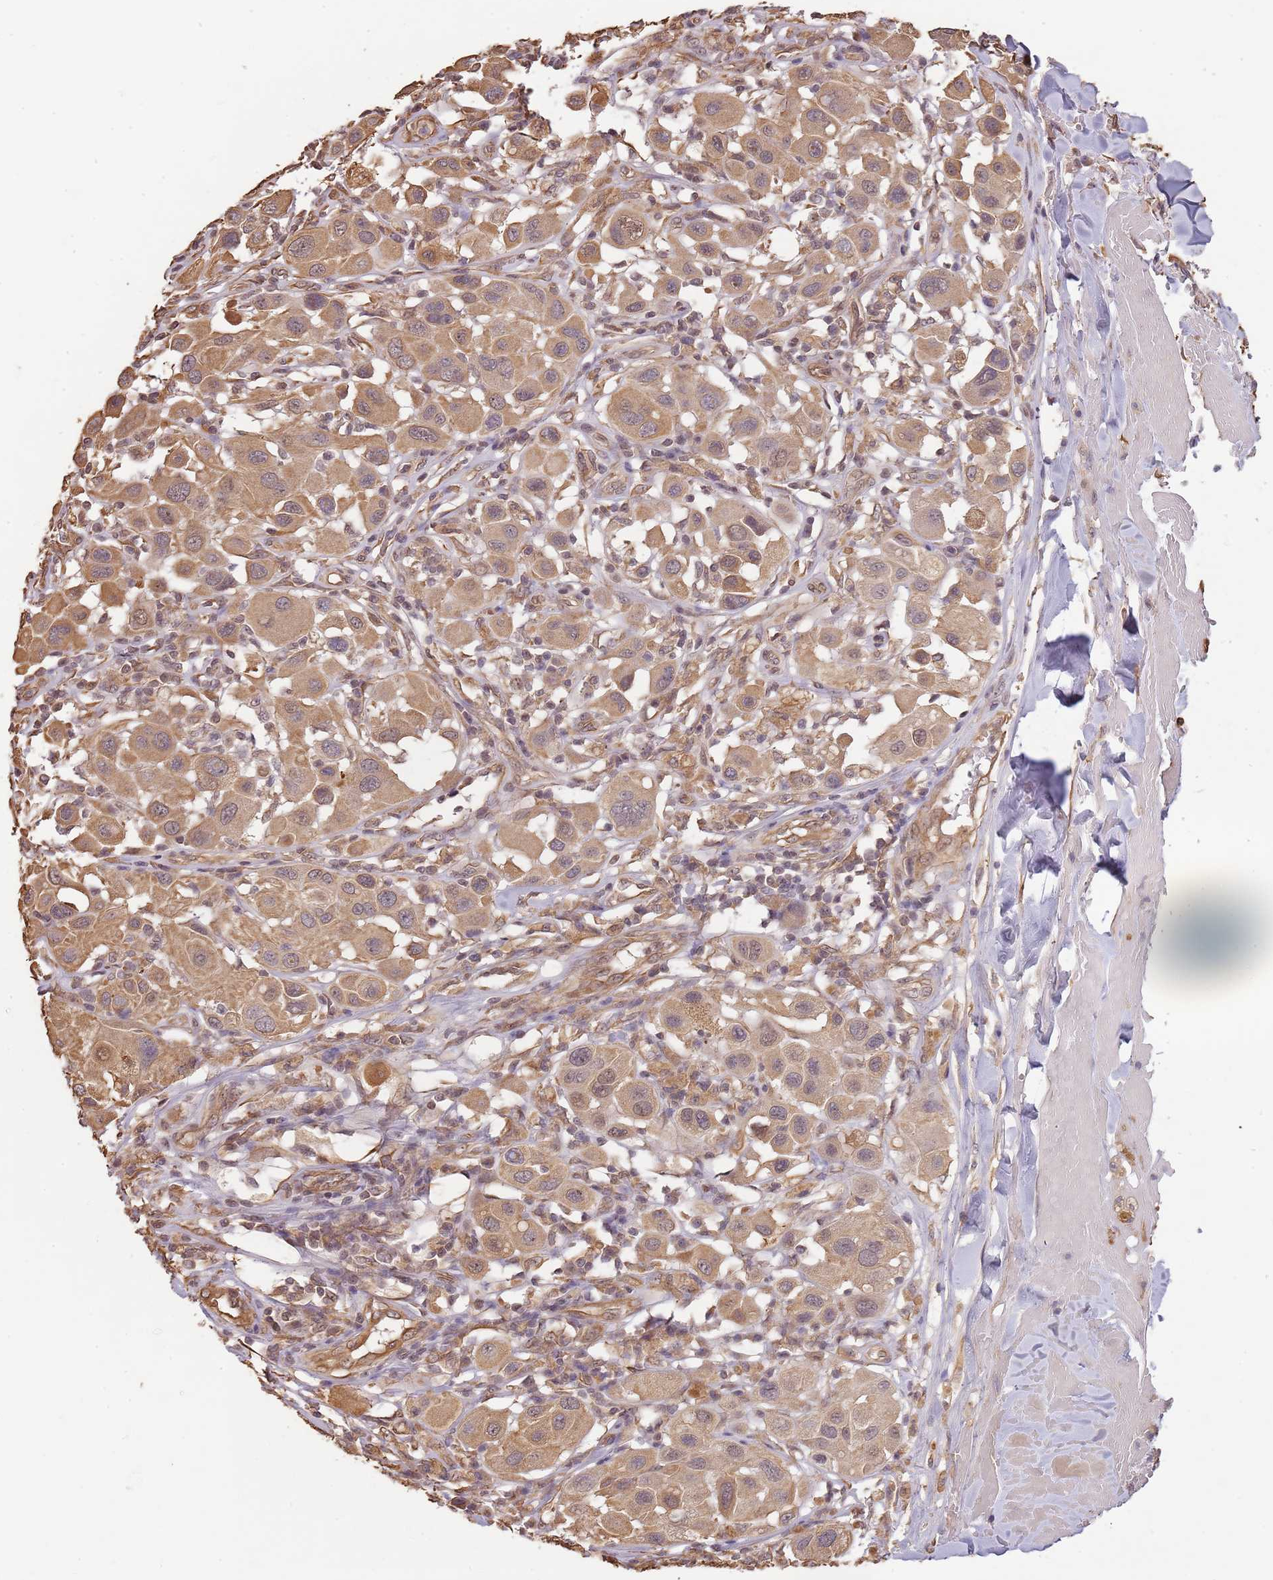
{"staining": {"intensity": "moderate", "quantity": ">75%", "location": "cytoplasmic/membranous,nuclear"}, "tissue": "melanoma", "cell_type": "Tumor cells", "image_type": "cancer", "snomed": [{"axis": "morphology", "description": "Malignant melanoma, Metastatic site"}, {"axis": "topography", "description": "Skin"}], "caption": "Immunohistochemical staining of human malignant melanoma (metastatic site) demonstrates moderate cytoplasmic/membranous and nuclear protein expression in about >75% of tumor cells.", "gene": "SURF2", "patient": {"sex": "male", "age": 41}}